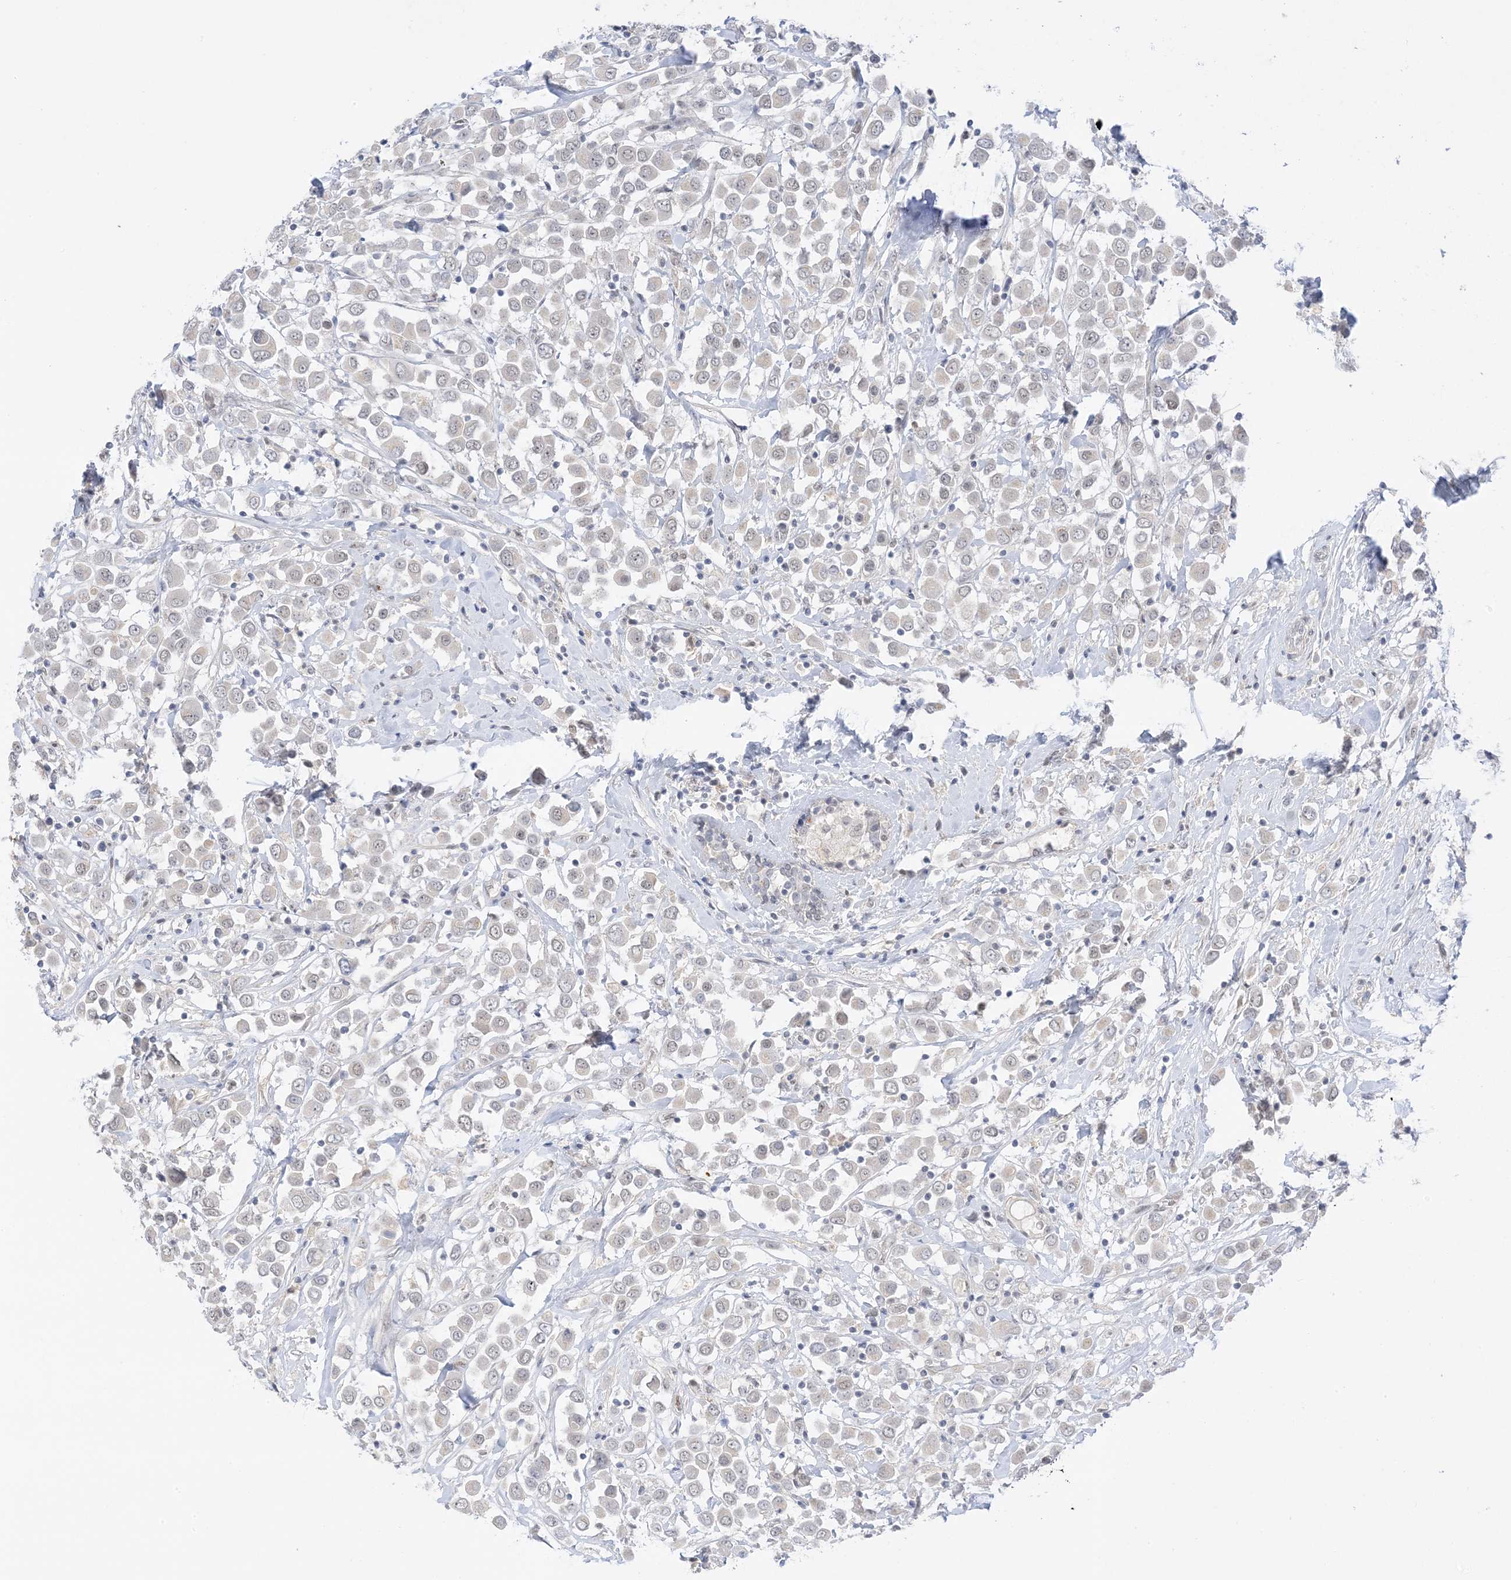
{"staining": {"intensity": "negative", "quantity": "none", "location": "none"}, "tissue": "breast cancer", "cell_type": "Tumor cells", "image_type": "cancer", "snomed": [{"axis": "morphology", "description": "Duct carcinoma"}, {"axis": "topography", "description": "Breast"}], "caption": "DAB (3,3'-diaminobenzidine) immunohistochemical staining of breast cancer exhibits no significant expression in tumor cells.", "gene": "MSL3", "patient": {"sex": "female", "age": 61}}